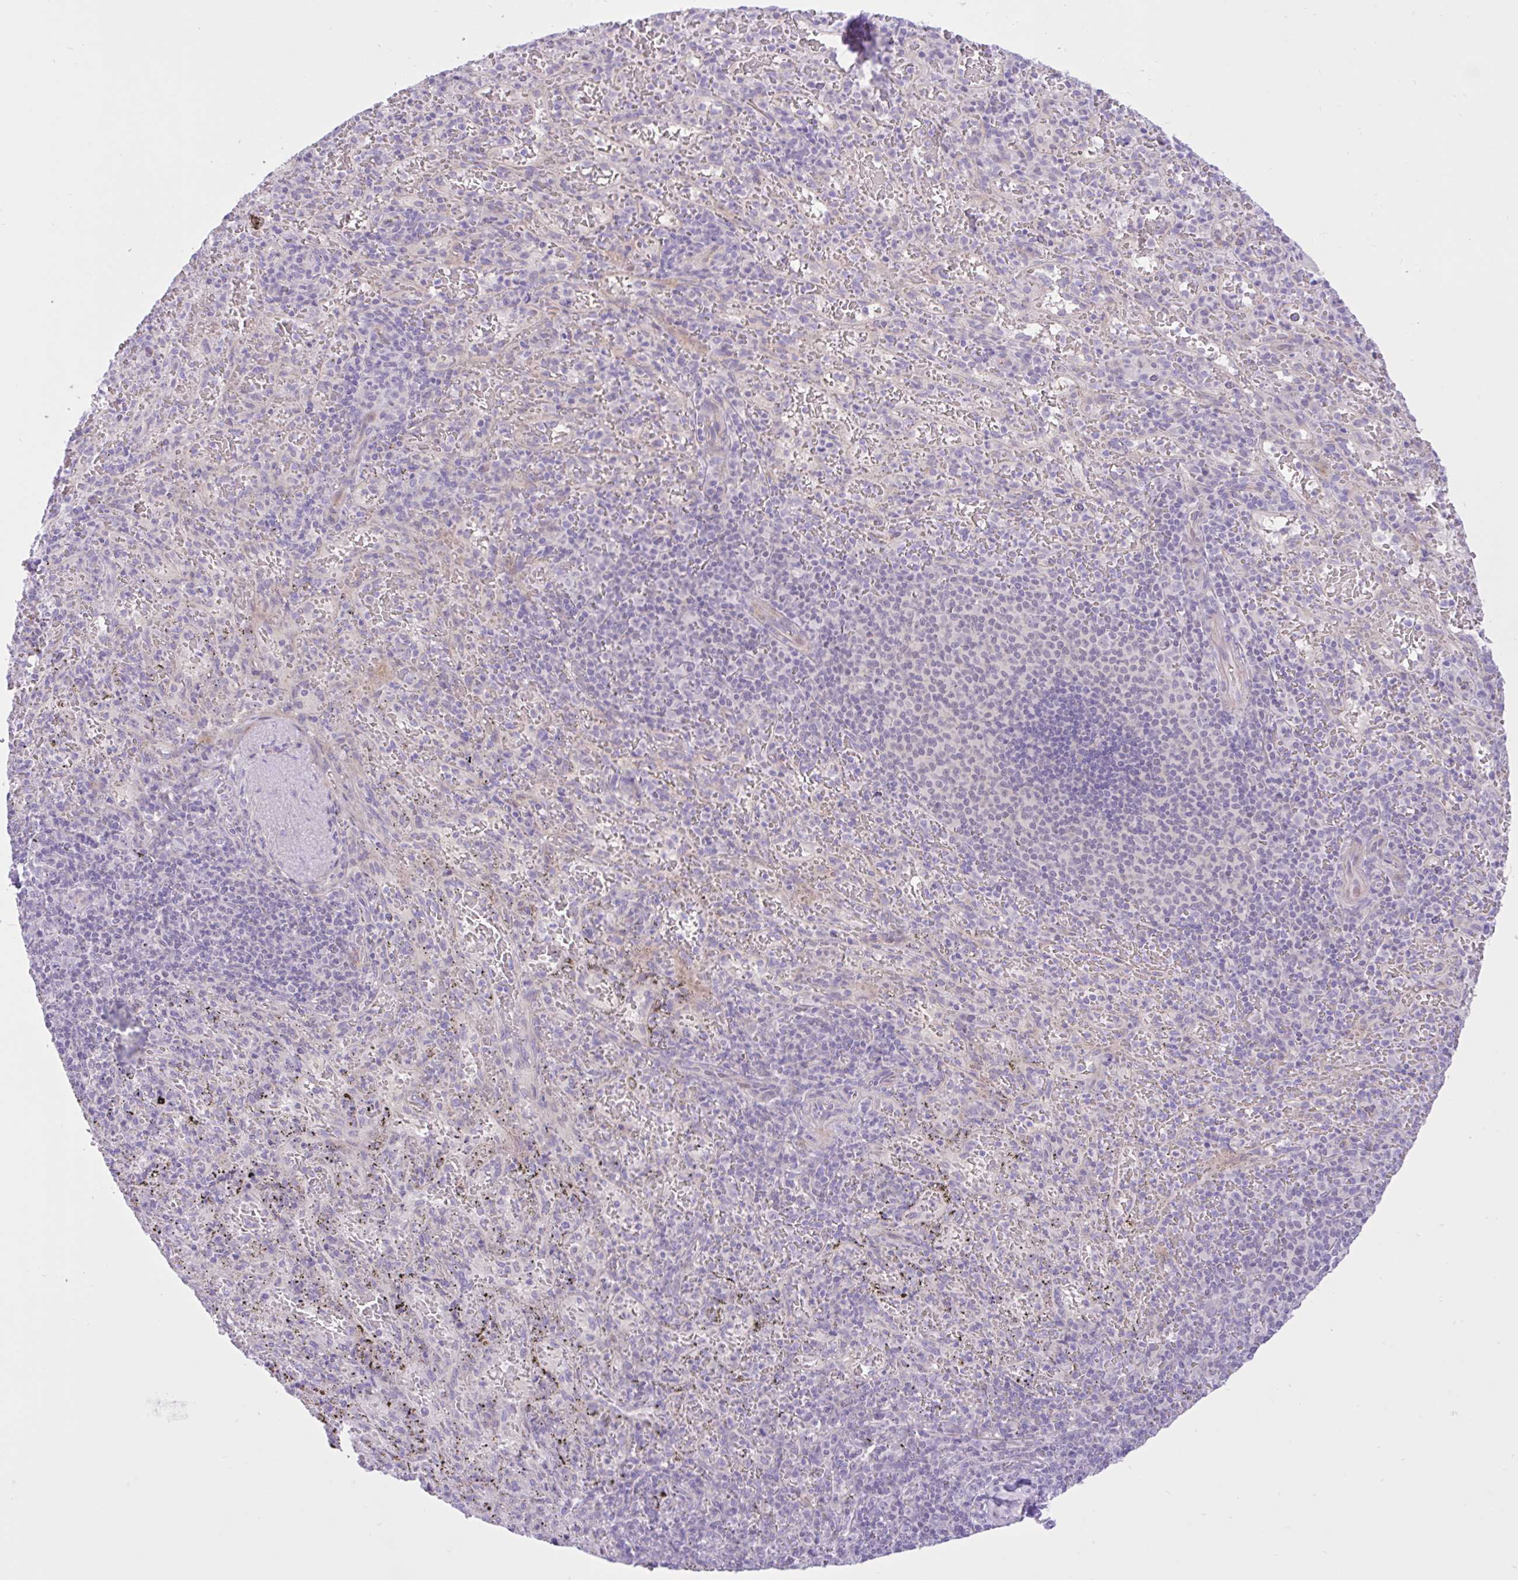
{"staining": {"intensity": "negative", "quantity": "none", "location": "none"}, "tissue": "spleen", "cell_type": "Cells in red pulp", "image_type": "normal", "snomed": [{"axis": "morphology", "description": "Normal tissue, NOS"}, {"axis": "topography", "description": "Spleen"}], "caption": "The histopathology image demonstrates no staining of cells in red pulp in benign spleen.", "gene": "ZNF101", "patient": {"sex": "male", "age": 57}}